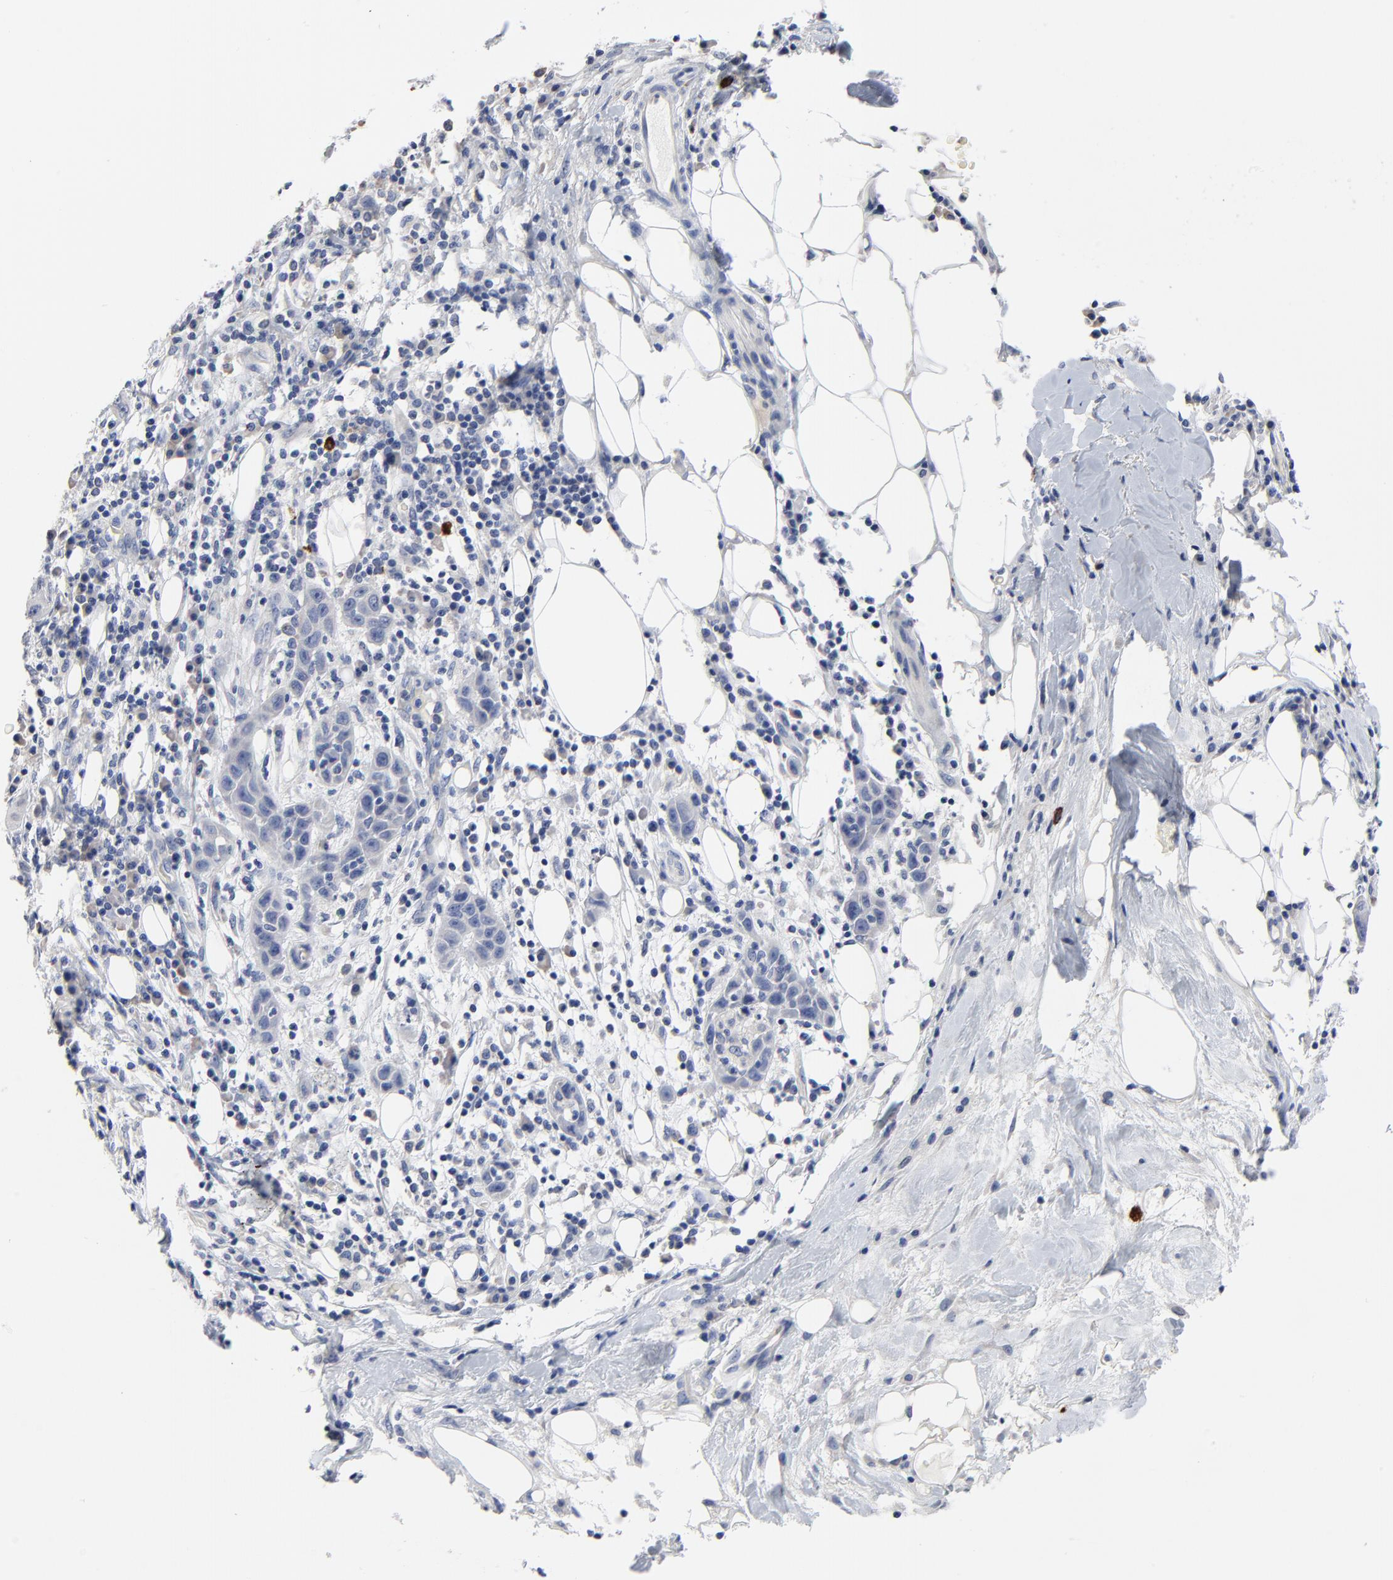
{"staining": {"intensity": "negative", "quantity": "none", "location": "none"}, "tissue": "skin cancer", "cell_type": "Tumor cells", "image_type": "cancer", "snomed": [{"axis": "morphology", "description": "Squamous cell carcinoma, NOS"}, {"axis": "topography", "description": "Skin"}], "caption": "IHC of human skin cancer (squamous cell carcinoma) exhibits no expression in tumor cells.", "gene": "FBXL5", "patient": {"sex": "male", "age": 84}}